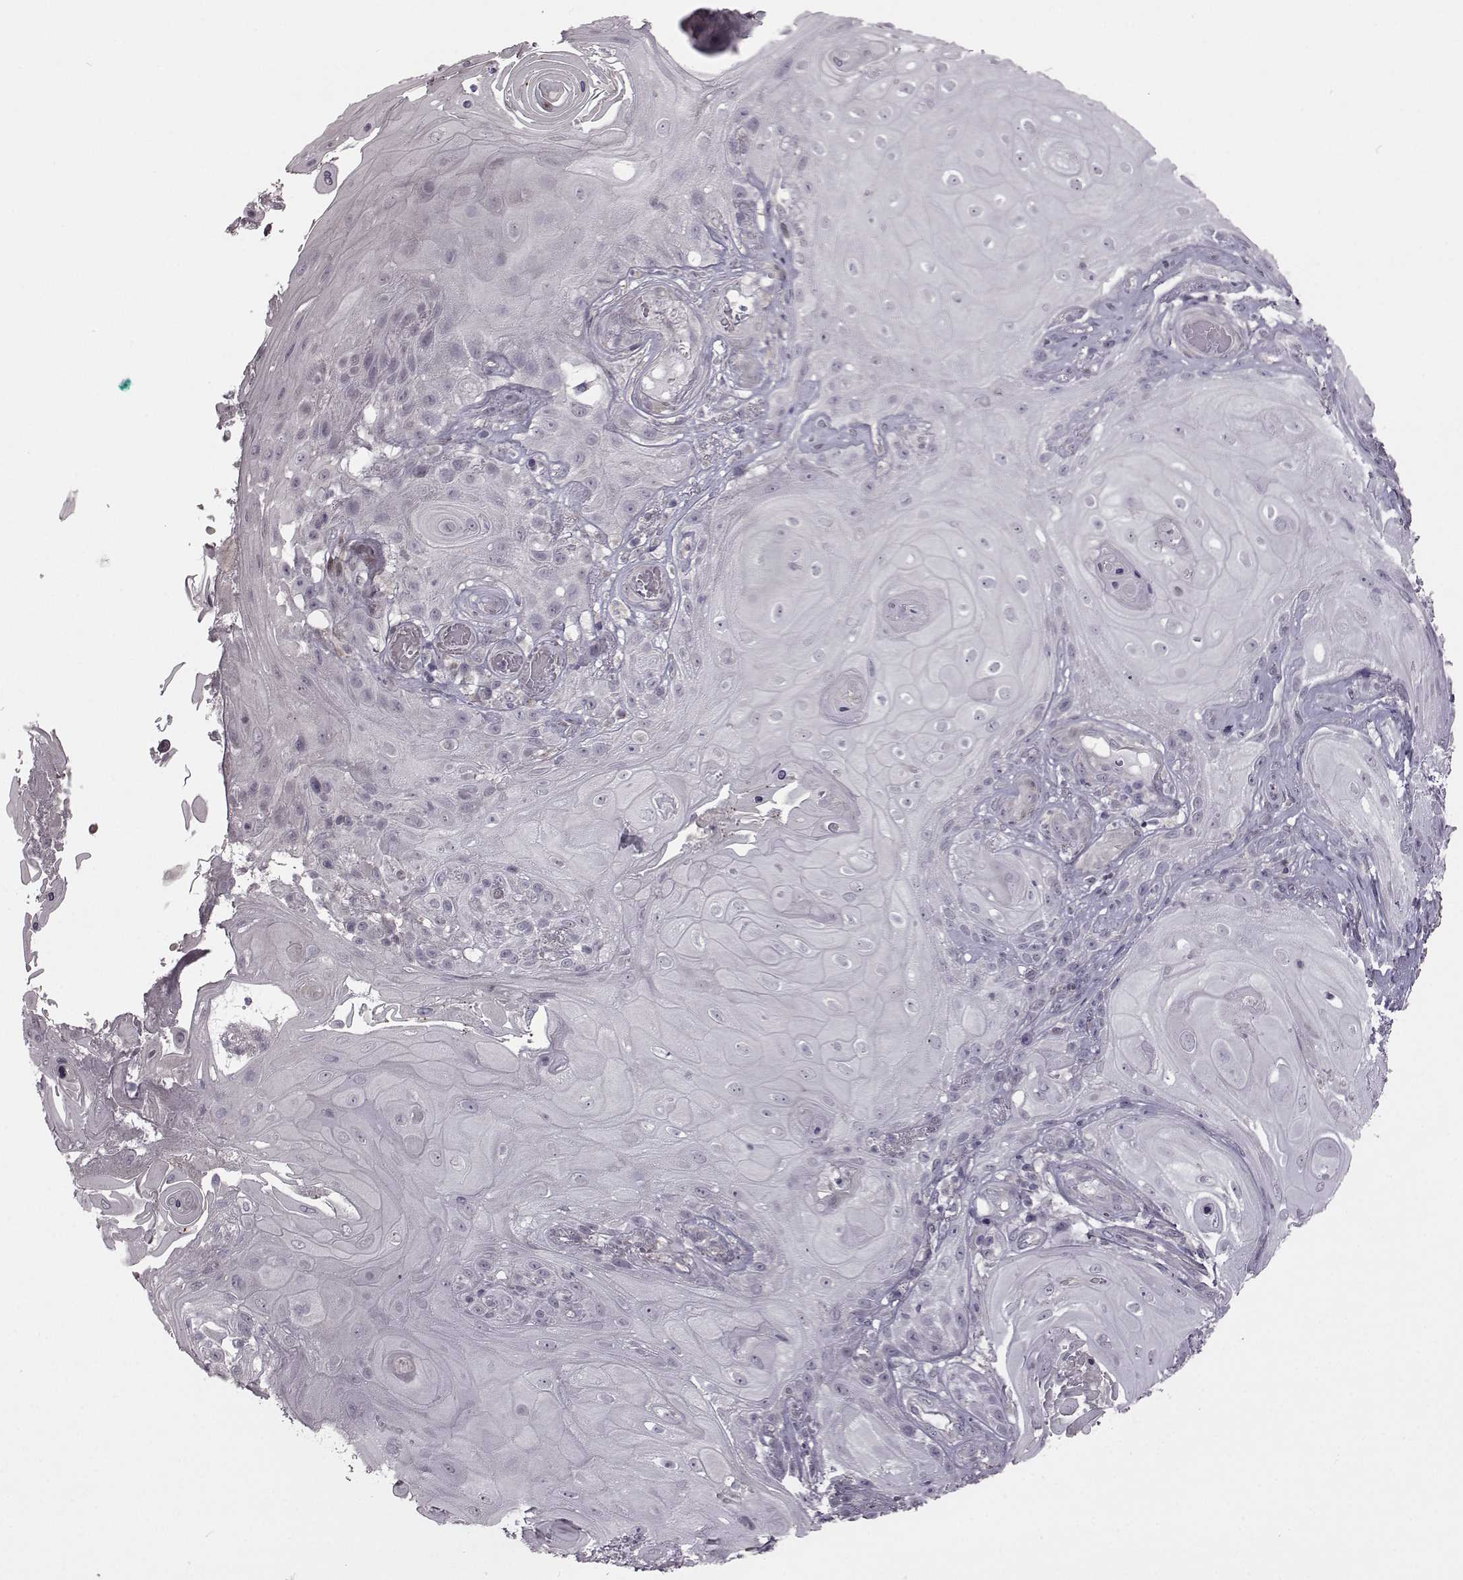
{"staining": {"intensity": "negative", "quantity": "none", "location": "none"}, "tissue": "skin cancer", "cell_type": "Tumor cells", "image_type": "cancer", "snomed": [{"axis": "morphology", "description": "Squamous cell carcinoma, NOS"}, {"axis": "topography", "description": "Skin"}], "caption": "Tumor cells show no significant protein positivity in skin cancer.", "gene": "GAL", "patient": {"sex": "male", "age": 62}}